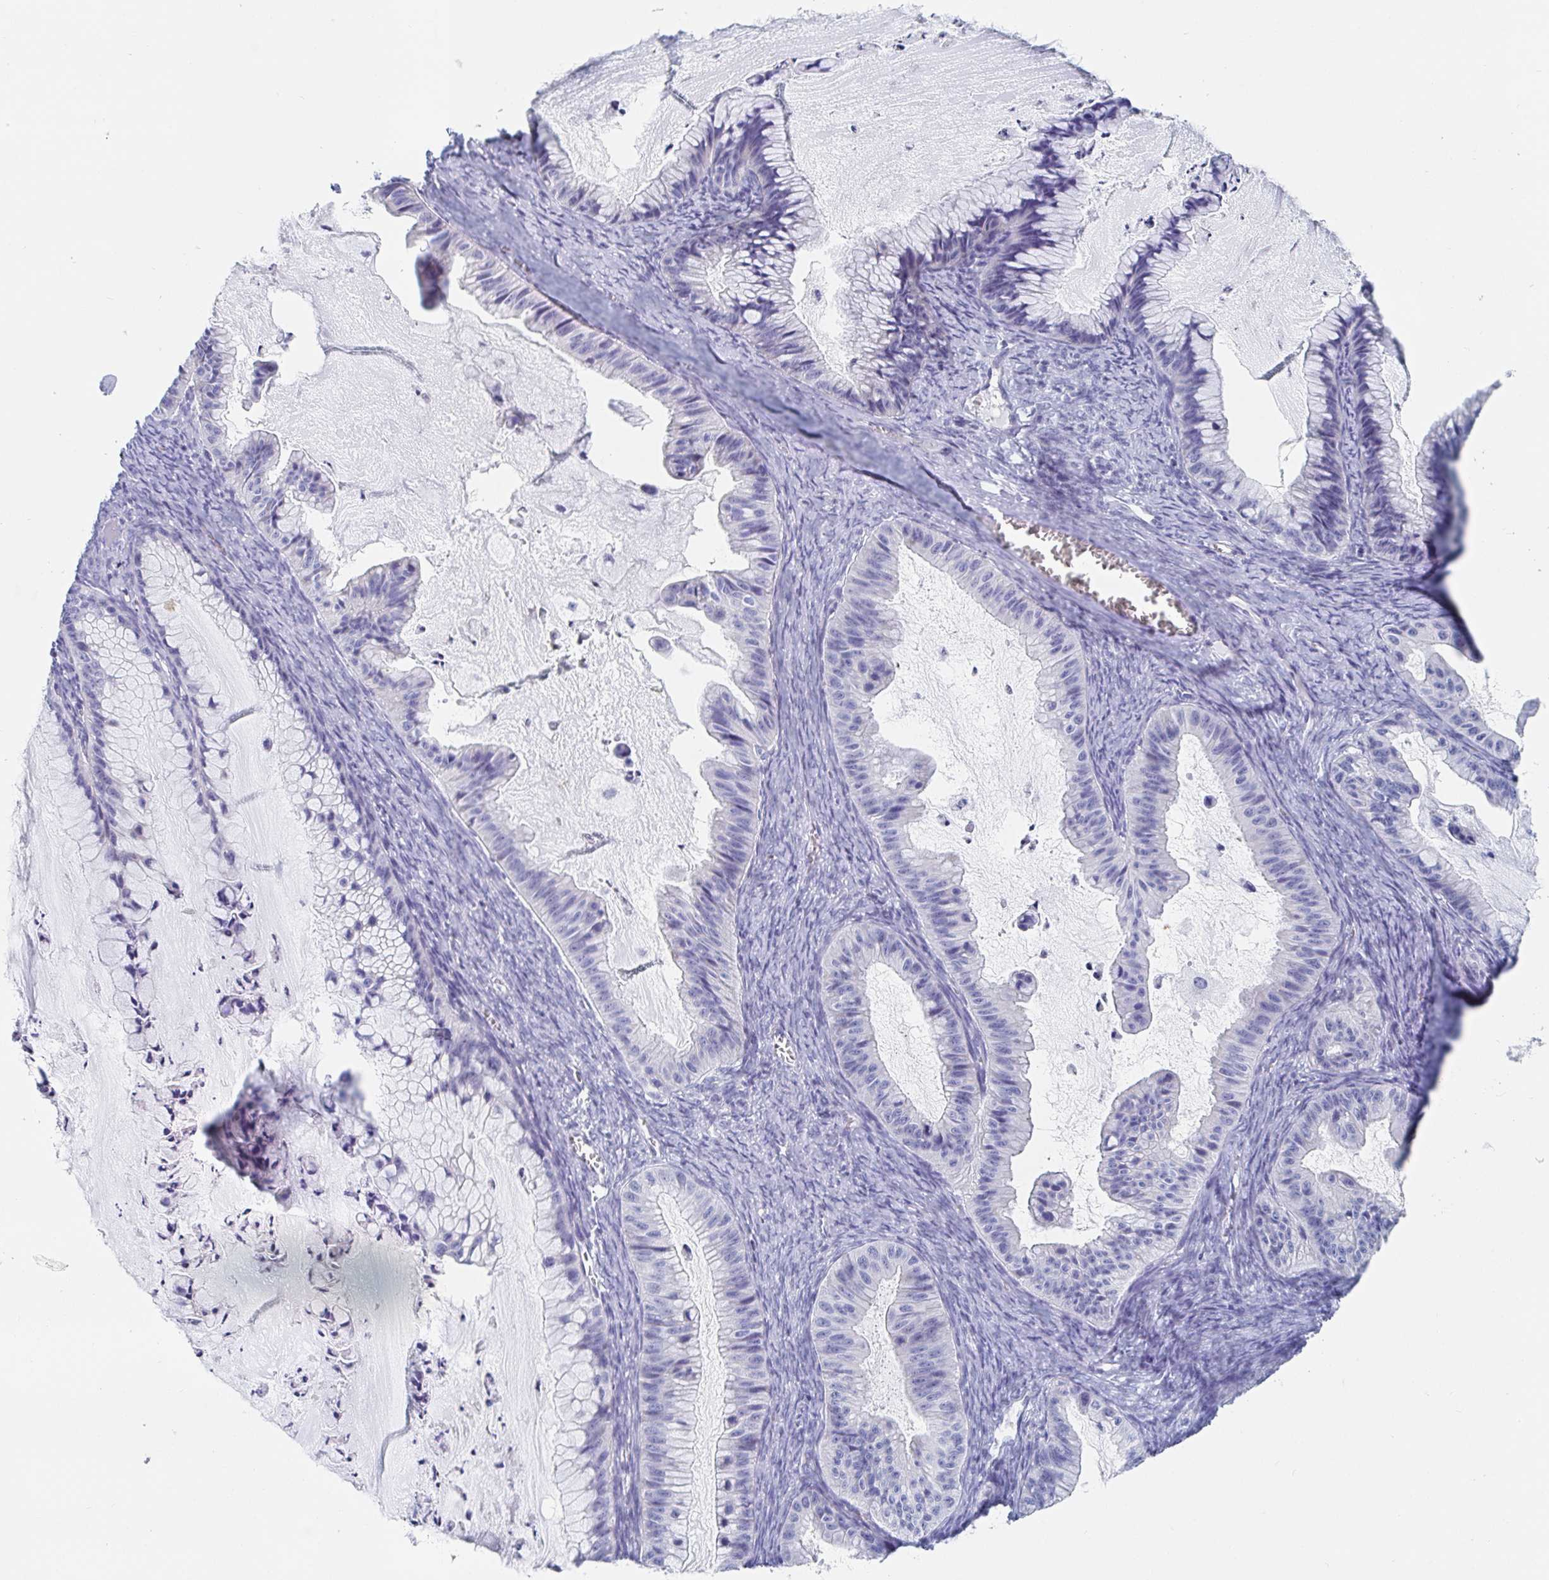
{"staining": {"intensity": "negative", "quantity": "none", "location": "none"}, "tissue": "ovarian cancer", "cell_type": "Tumor cells", "image_type": "cancer", "snomed": [{"axis": "morphology", "description": "Cystadenocarcinoma, mucinous, NOS"}, {"axis": "topography", "description": "Ovary"}], "caption": "This is an immunohistochemistry (IHC) image of ovarian mucinous cystadenocarcinoma. There is no positivity in tumor cells.", "gene": "PACSIN1", "patient": {"sex": "female", "age": 72}}